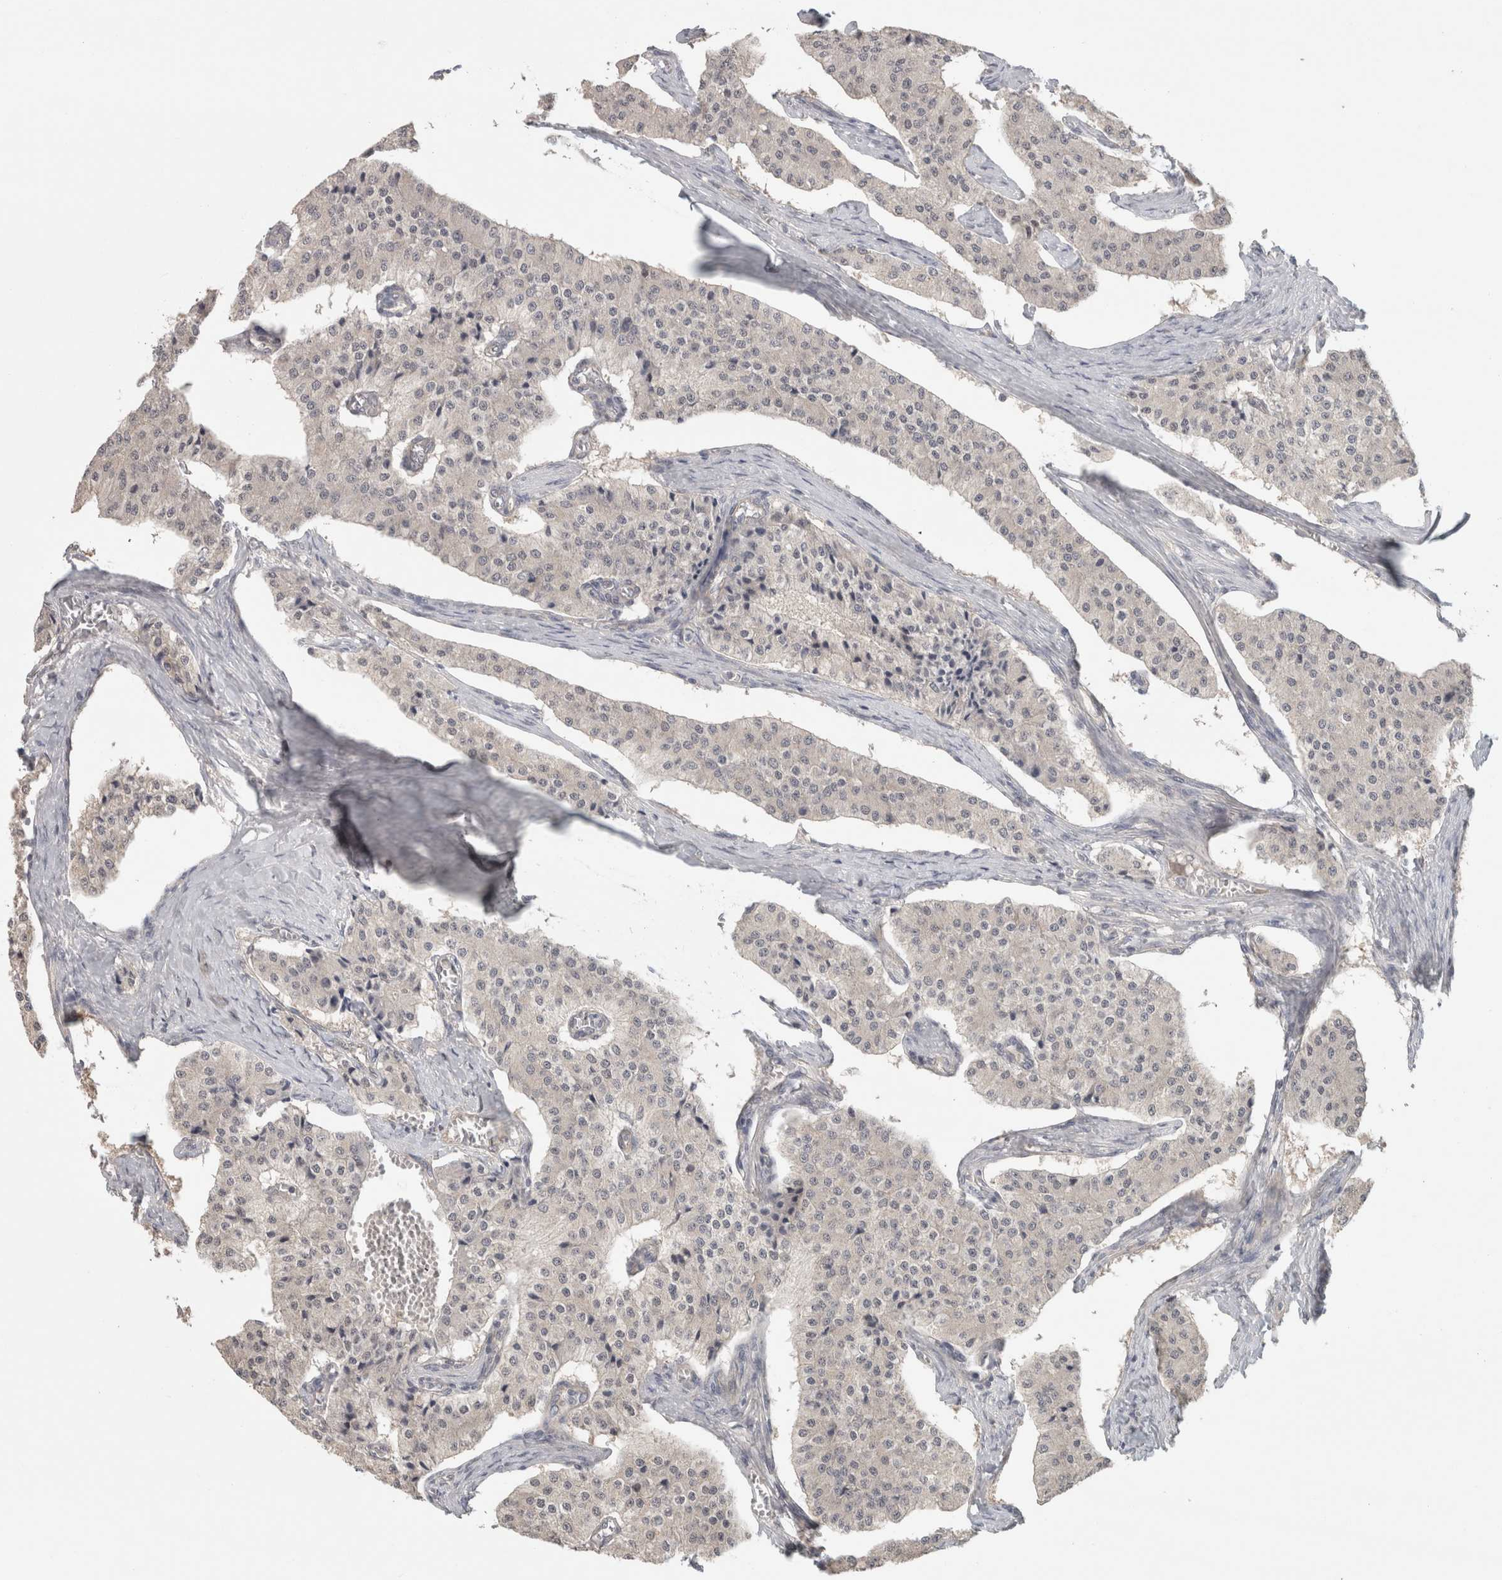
{"staining": {"intensity": "negative", "quantity": "none", "location": "none"}, "tissue": "carcinoid", "cell_type": "Tumor cells", "image_type": "cancer", "snomed": [{"axis": "morphology", "description": "Carcinoid, malignant, NOS"}, {"axis": "topography", "description": "Colon"}], "caption": "Tumor cells are negative for brown protein staining in carcinoid.", "gene": "RASAL2", "patient": {"sex": "female", "age": 52}}